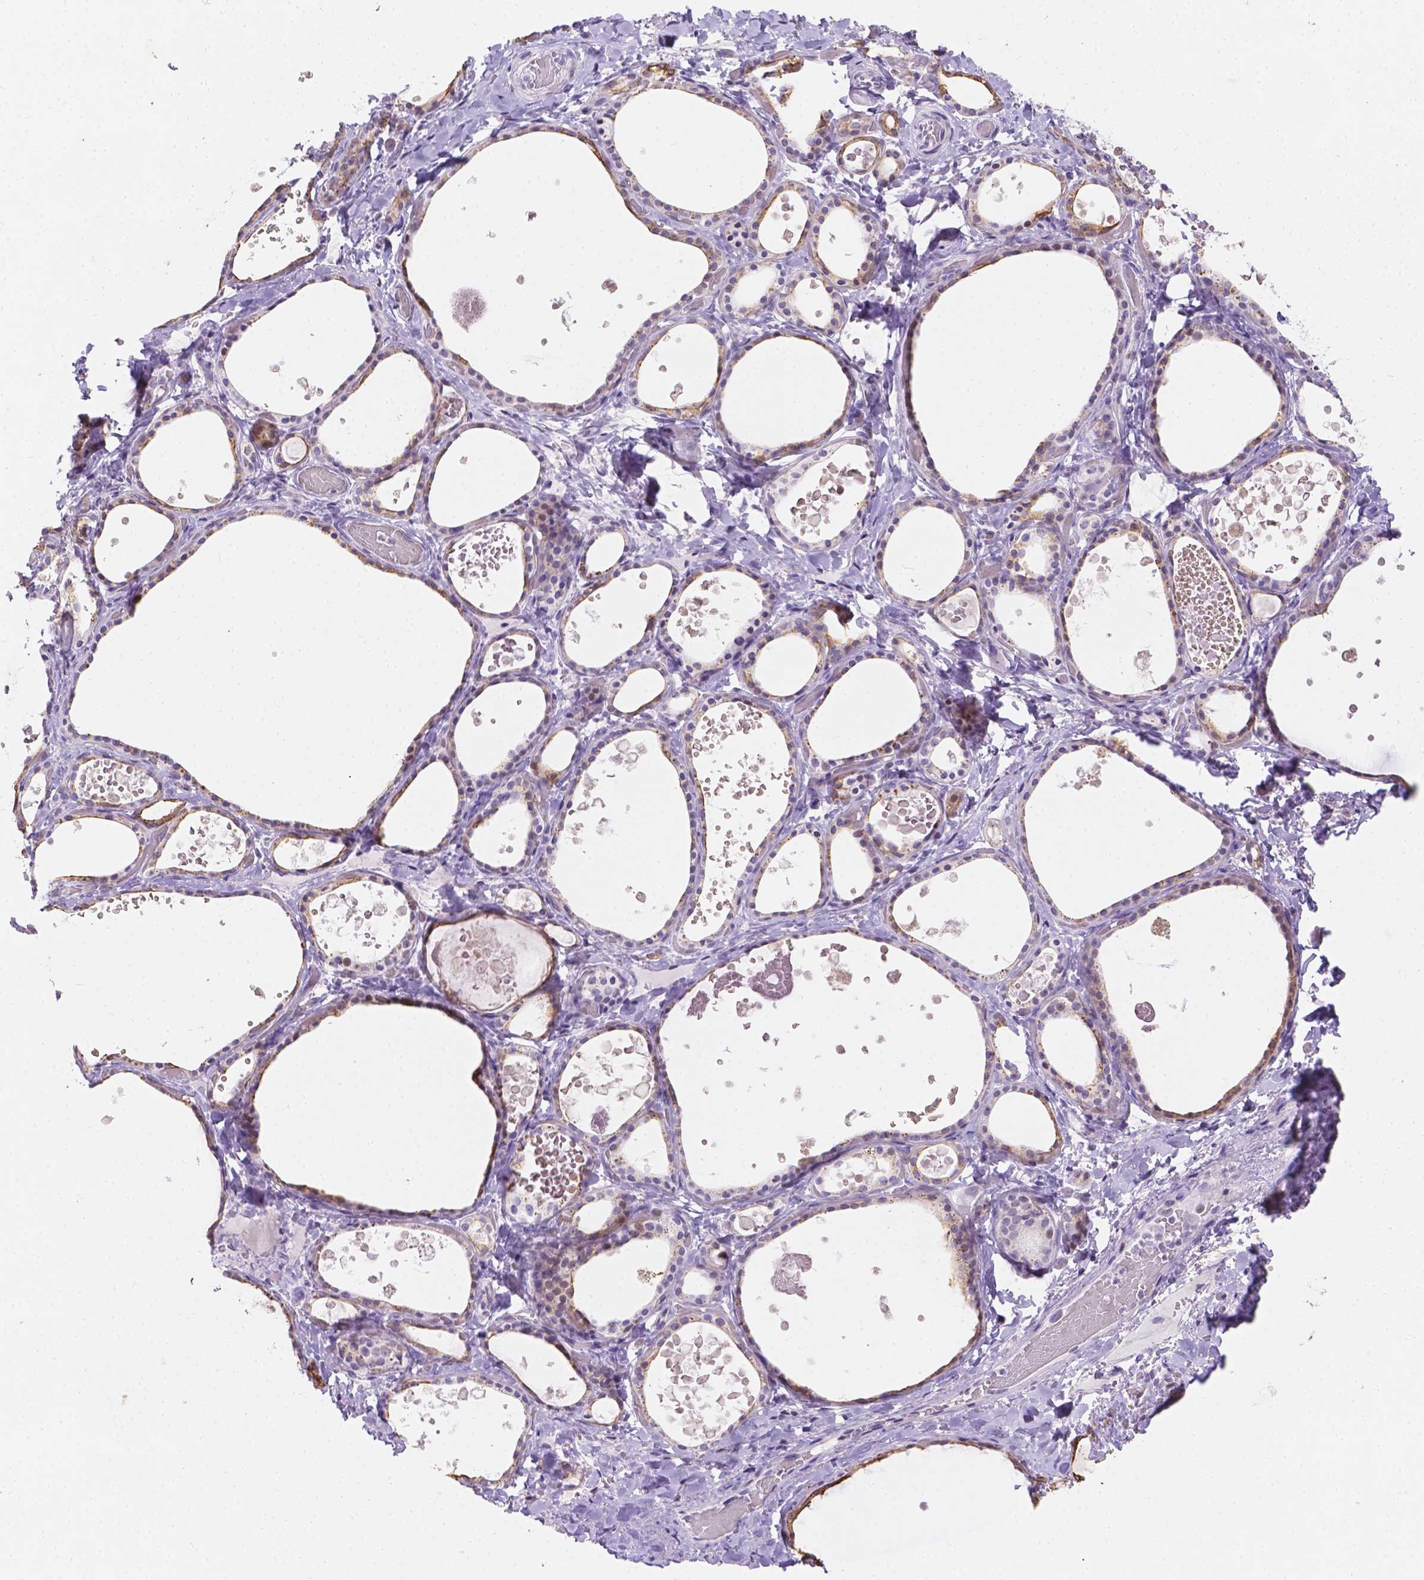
{"staining": {"intensity": "moderate", "quantity": "<25%", "location": "cytoplasmic/membranous"}, "tissue": "thyroid gland", "cell_type": "Glandular cells", "image_type": "normal", "snomed": [{"axis": "morphology", "description": "Normal tissue, NOS"}, {"axis": "topography", "description": "Thyroid gland"}], "caption": "Moderate cytoplasmic/membranous positivity for a protein is appreciated in approximately <25% of glandular cells of unremarkable thyroid gland using IHC.", "gene": "DMWD", "patient": {"sex": "female", "age": 56}}